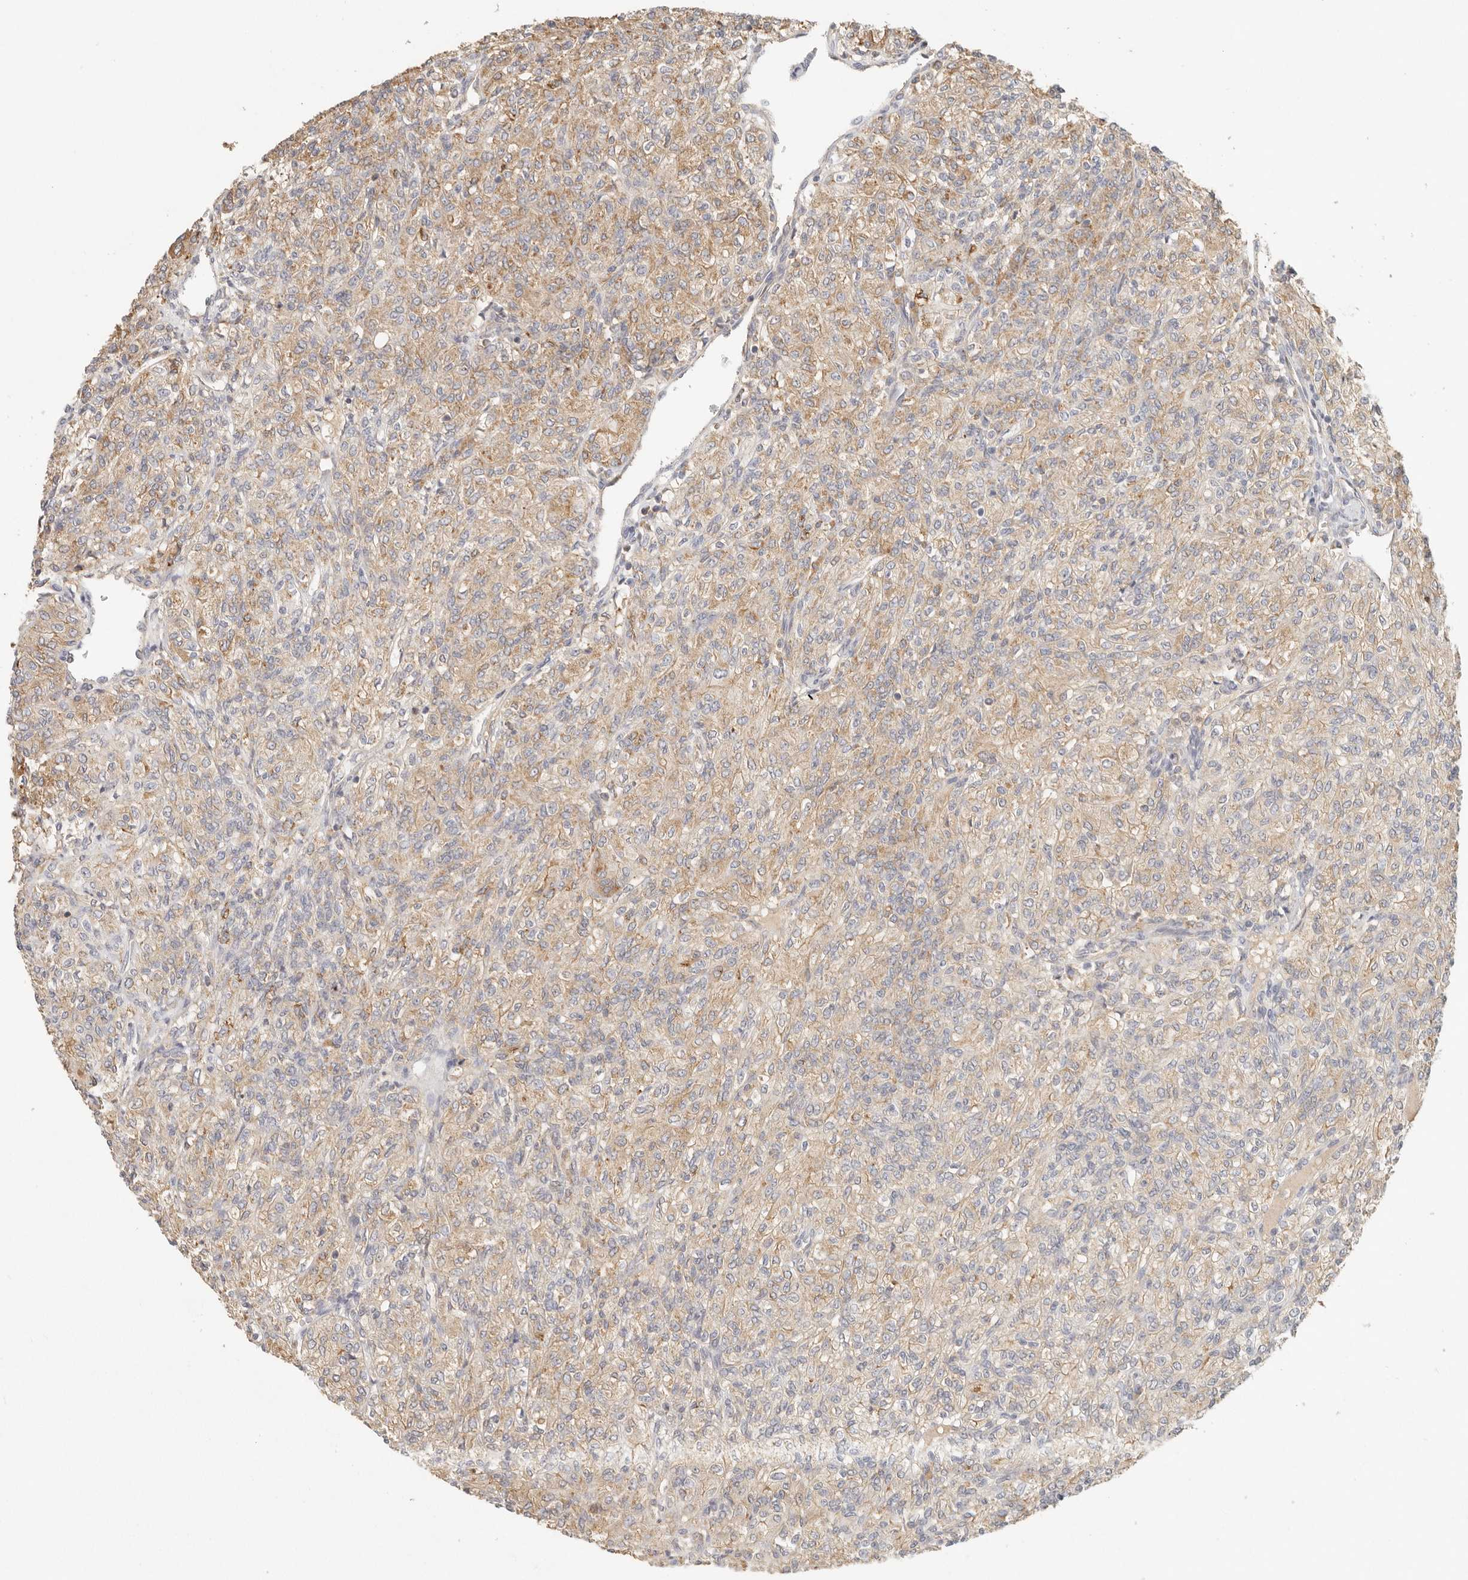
{"staining": {"intensity": "moderate", "quantity": "25%-75%", "location": "cytoplasmic/membranous"}, "tissue": "renal cancer", "cell_type": "Tumor cells", "image_type": "cancer", "snomed": [{"axis": "morphology", "description": "Adenocarcinoma, NOS"}, {"axis": "topography", "description": "Kidney"}], "caption": "This image displays immunohistochemistry (IHC) staining of human renal adenocarcinoma, with medium moderate cytoplasmic/membranous expression in approximately 25%-75% of tumor cells.", "gene": "ANXA9", "patient": {"sex": "male", "age": 77}}